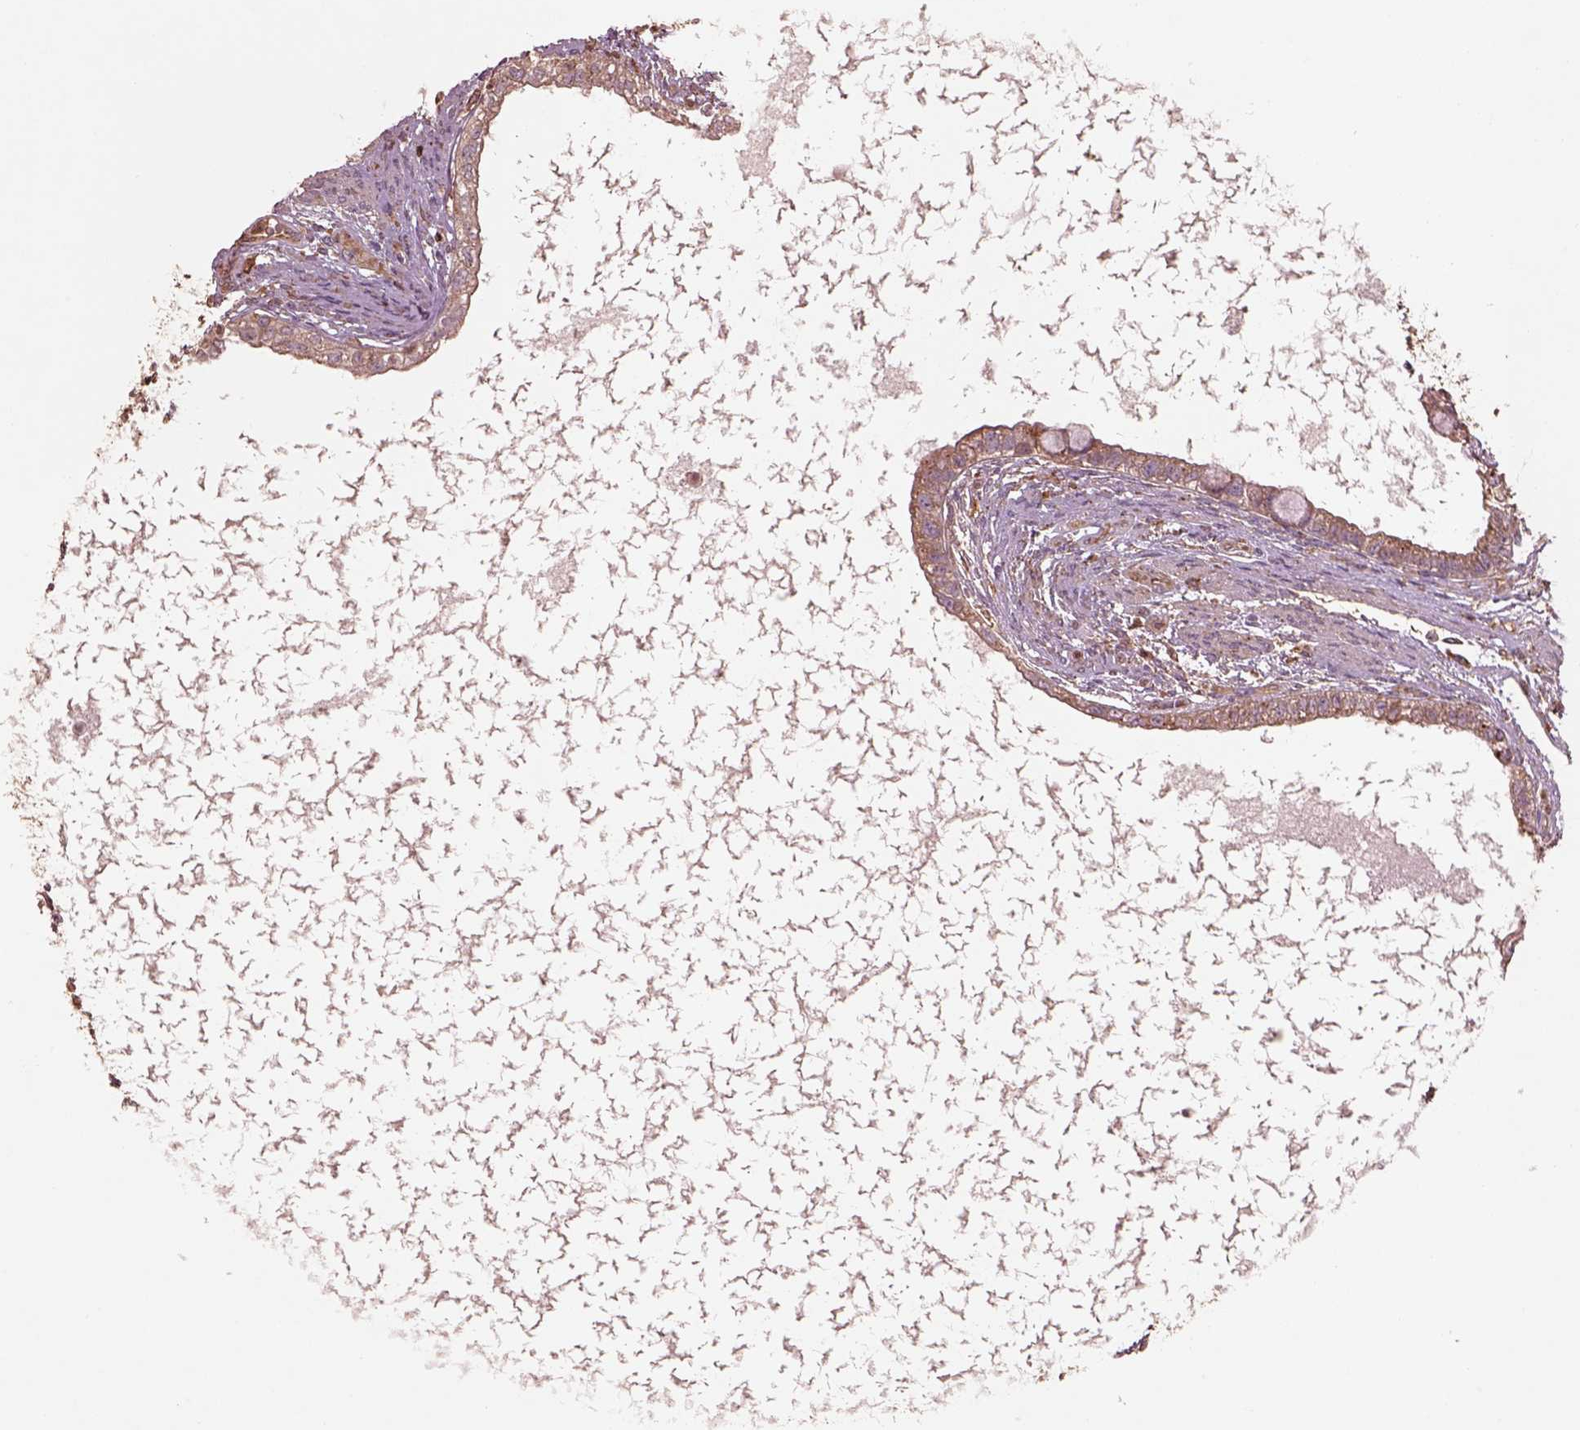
{"staining": {"intensity": "moderate", "quantity": ">75%", "location": "cytoplasmic/membranous"}, "tissue": "testis cancer", "cell_type": "Tumor cells", "image_type": "cancer", "snomed": [{"axis": "morphology", "description": "Carcinoma, Embryonal, NOS"}, {"axis": "topography", "description": "Testis"}], "caption": "Immunohistochemical staining of human testis cancer (embryonal carcinoma) shows medium levels of moderate cytoplasmic/membranous expression in approximately >75% of tumor cells. (DAB IHC with brightfield microscopy, high magnification).", "gene": "TRADD", "patient": {"sex": "male", "age": 26}}